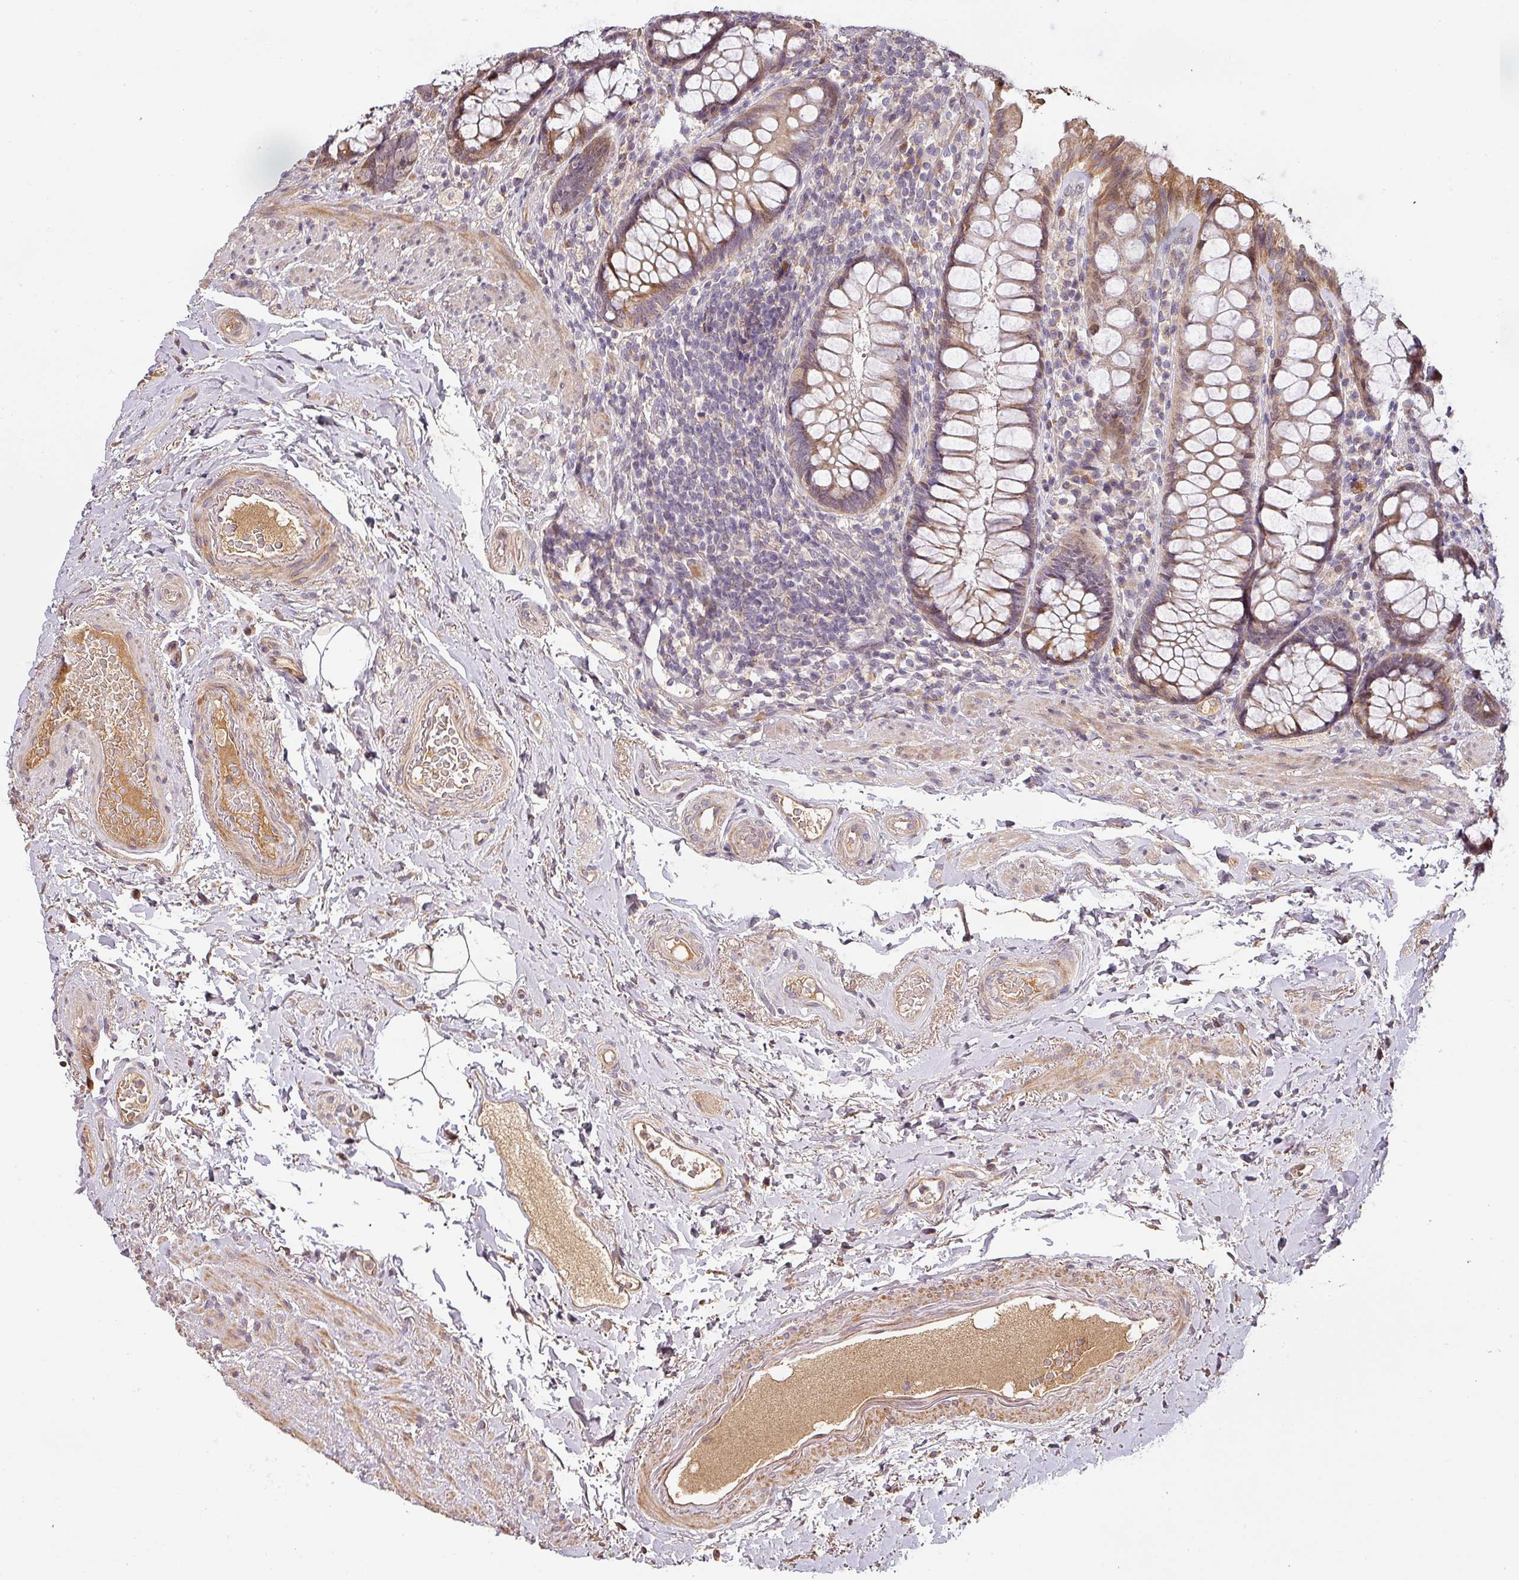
{"staining": {"intensity": "moderate", "quantity": "25%-75%", "location": "cytoplasmic/membranous,nuclear"}, "tissue": "rectum", "cell_type": "Glandular cells", "image_type": "normal", "snomed": [{"axis": "morphology", "description": "Normal tissue, NOS"}, {"axis": "topography", "description": "Rectum"}], "caption": "About 25%-75% of glandular cells in benign rectum reveal moderate cytoplasmic/membranous,nuclear protein expression as visualized by brown immunohistochemical staining.", "gene": "BPIFB3", "patient": {"sex": "male", "age": 83}}